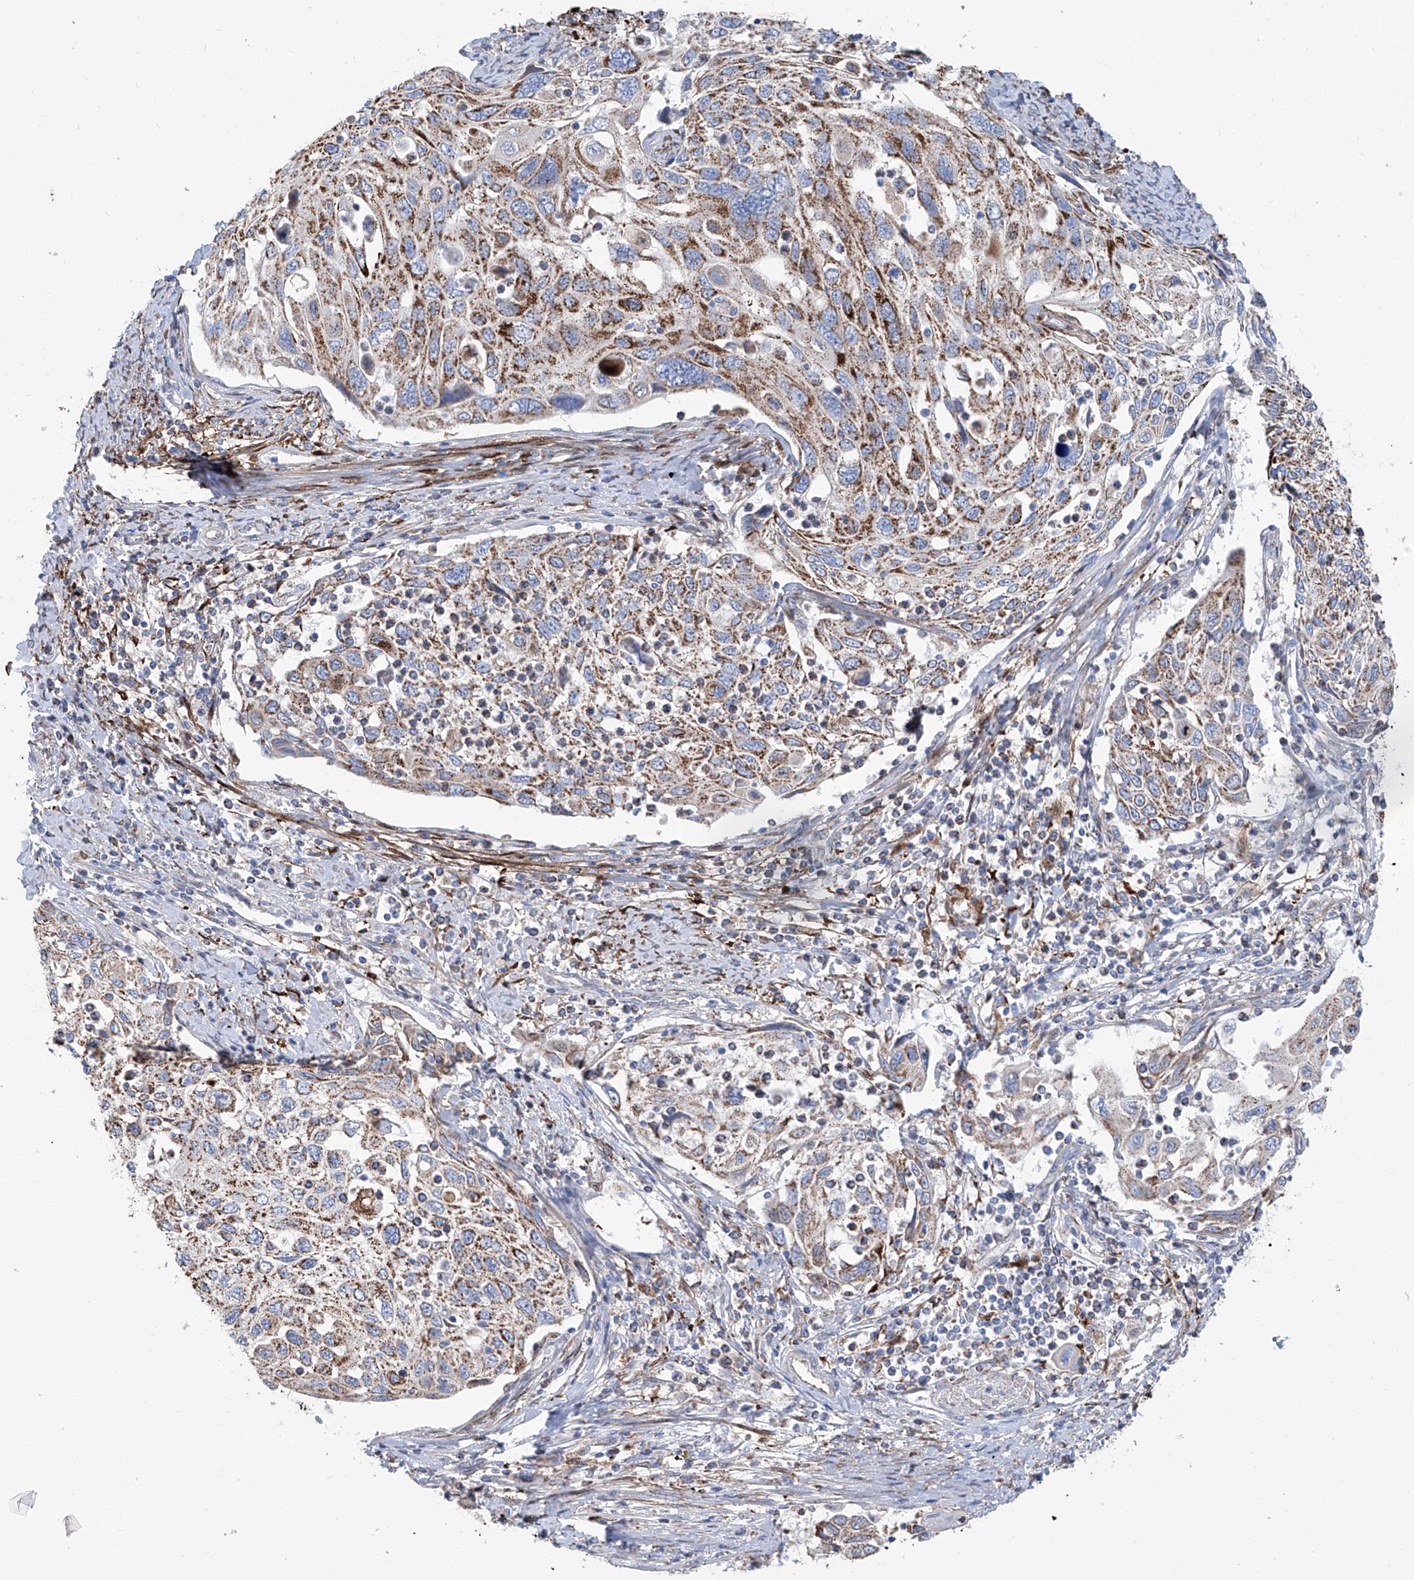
{"staining": {"intensity": "moderate", "quantity": ">75%", "location": "cytoplasmic/membranous"}, "tissue": "cervical cancer", "cell_type": "Tumor cells", "image_type": "cancer", "snomed": [{"axis": "morphology", "description": "Squamous cell carcinoma, NOS"}, {"axis": "topography", "description": "Cervix"}], "caption": "The photomicrograph reveals a brown stain indicating the presence of a protein in the cytoplasmic/membranous of tumor cells in cervical squamous cell carcinoma.", "gene": "ALDH6A1", "patient": {"sex": "female", "age": 70}}